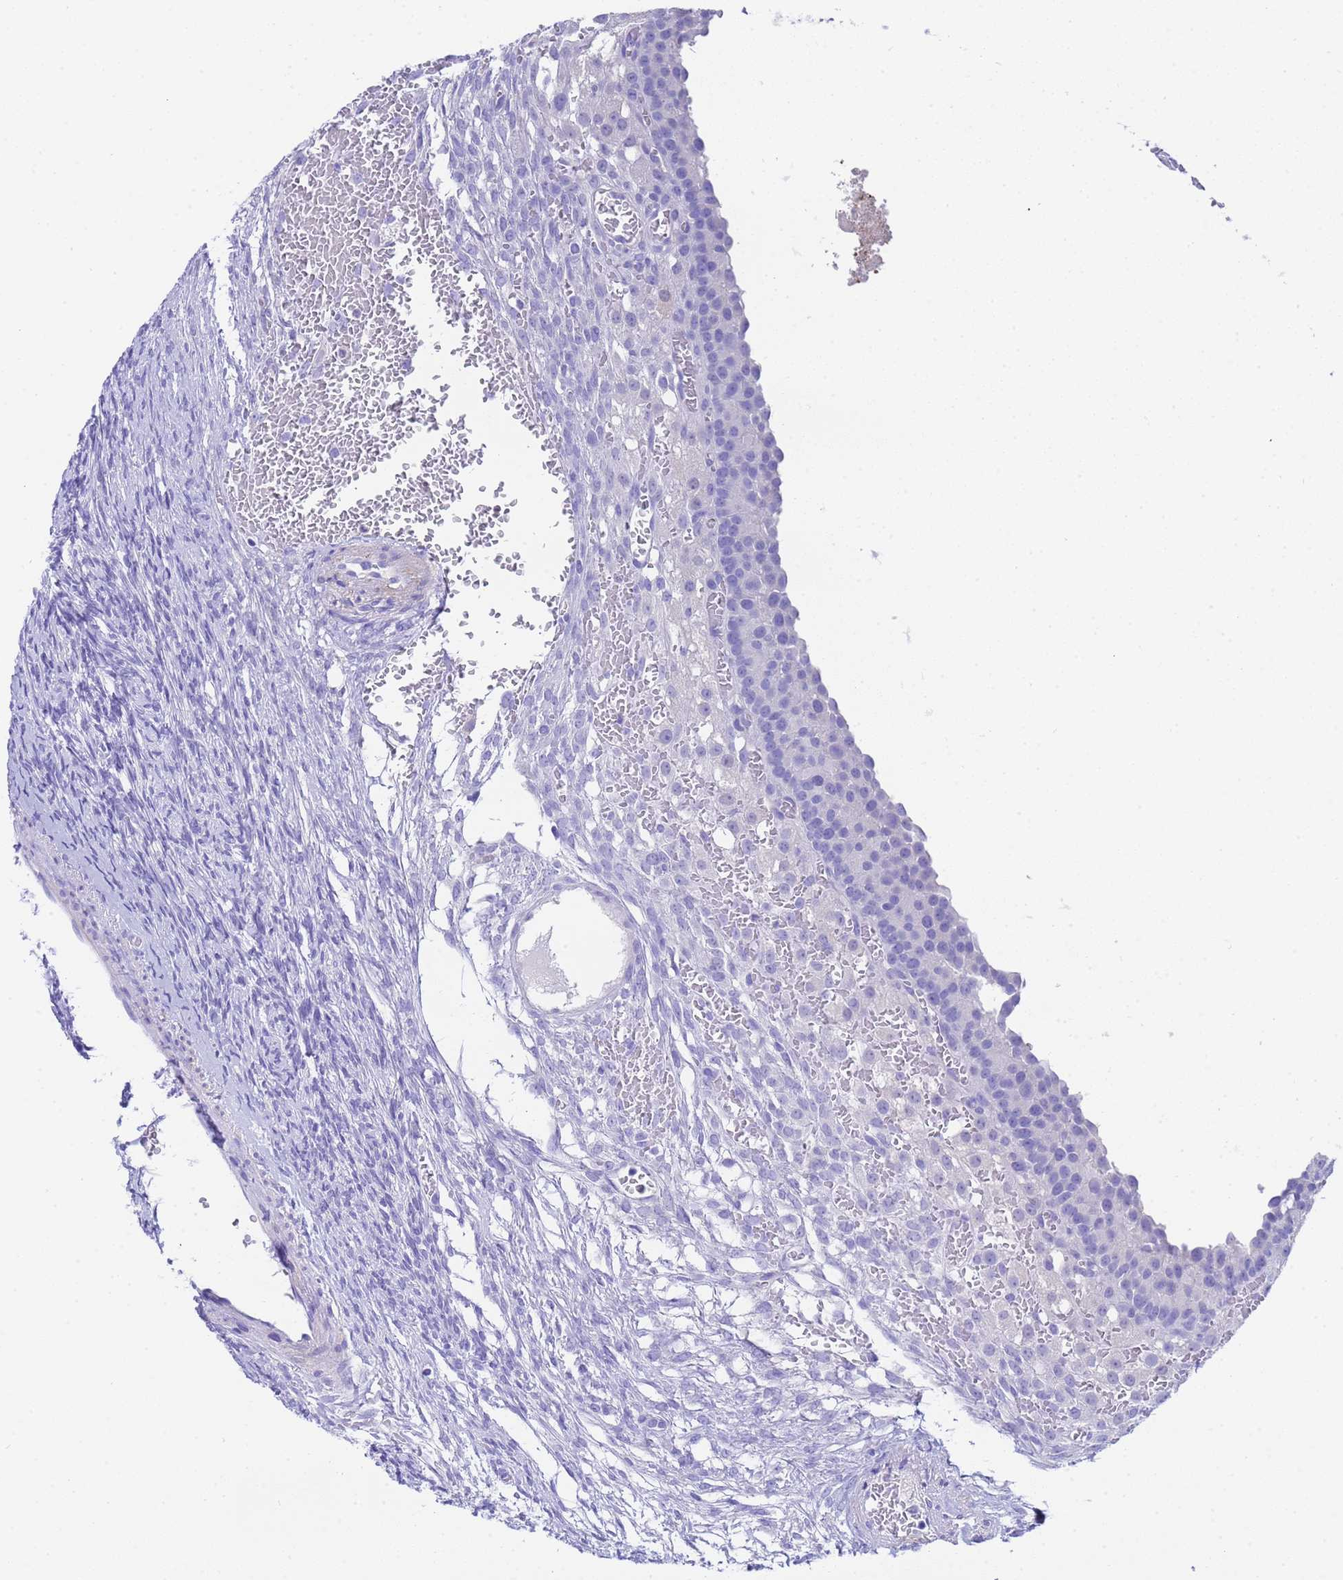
{"staining": {"intensity": "negative", "quantity": "none", "location": "none"}, "tissue": "ovary", "cell_type": "Follicle cells", "image_type": "normal", "snomed": [{"axis": "morphology", "description": "Normal tissue, NOS"}, {"axis": "topography", "description": "Ovary"}], "caption": "Human ovary stained for a protein using immunohistochemistry (IHC) shows no expression in follicle cells.", "gene": "USP38", "patient": {"sex": "female", "age": 39}}